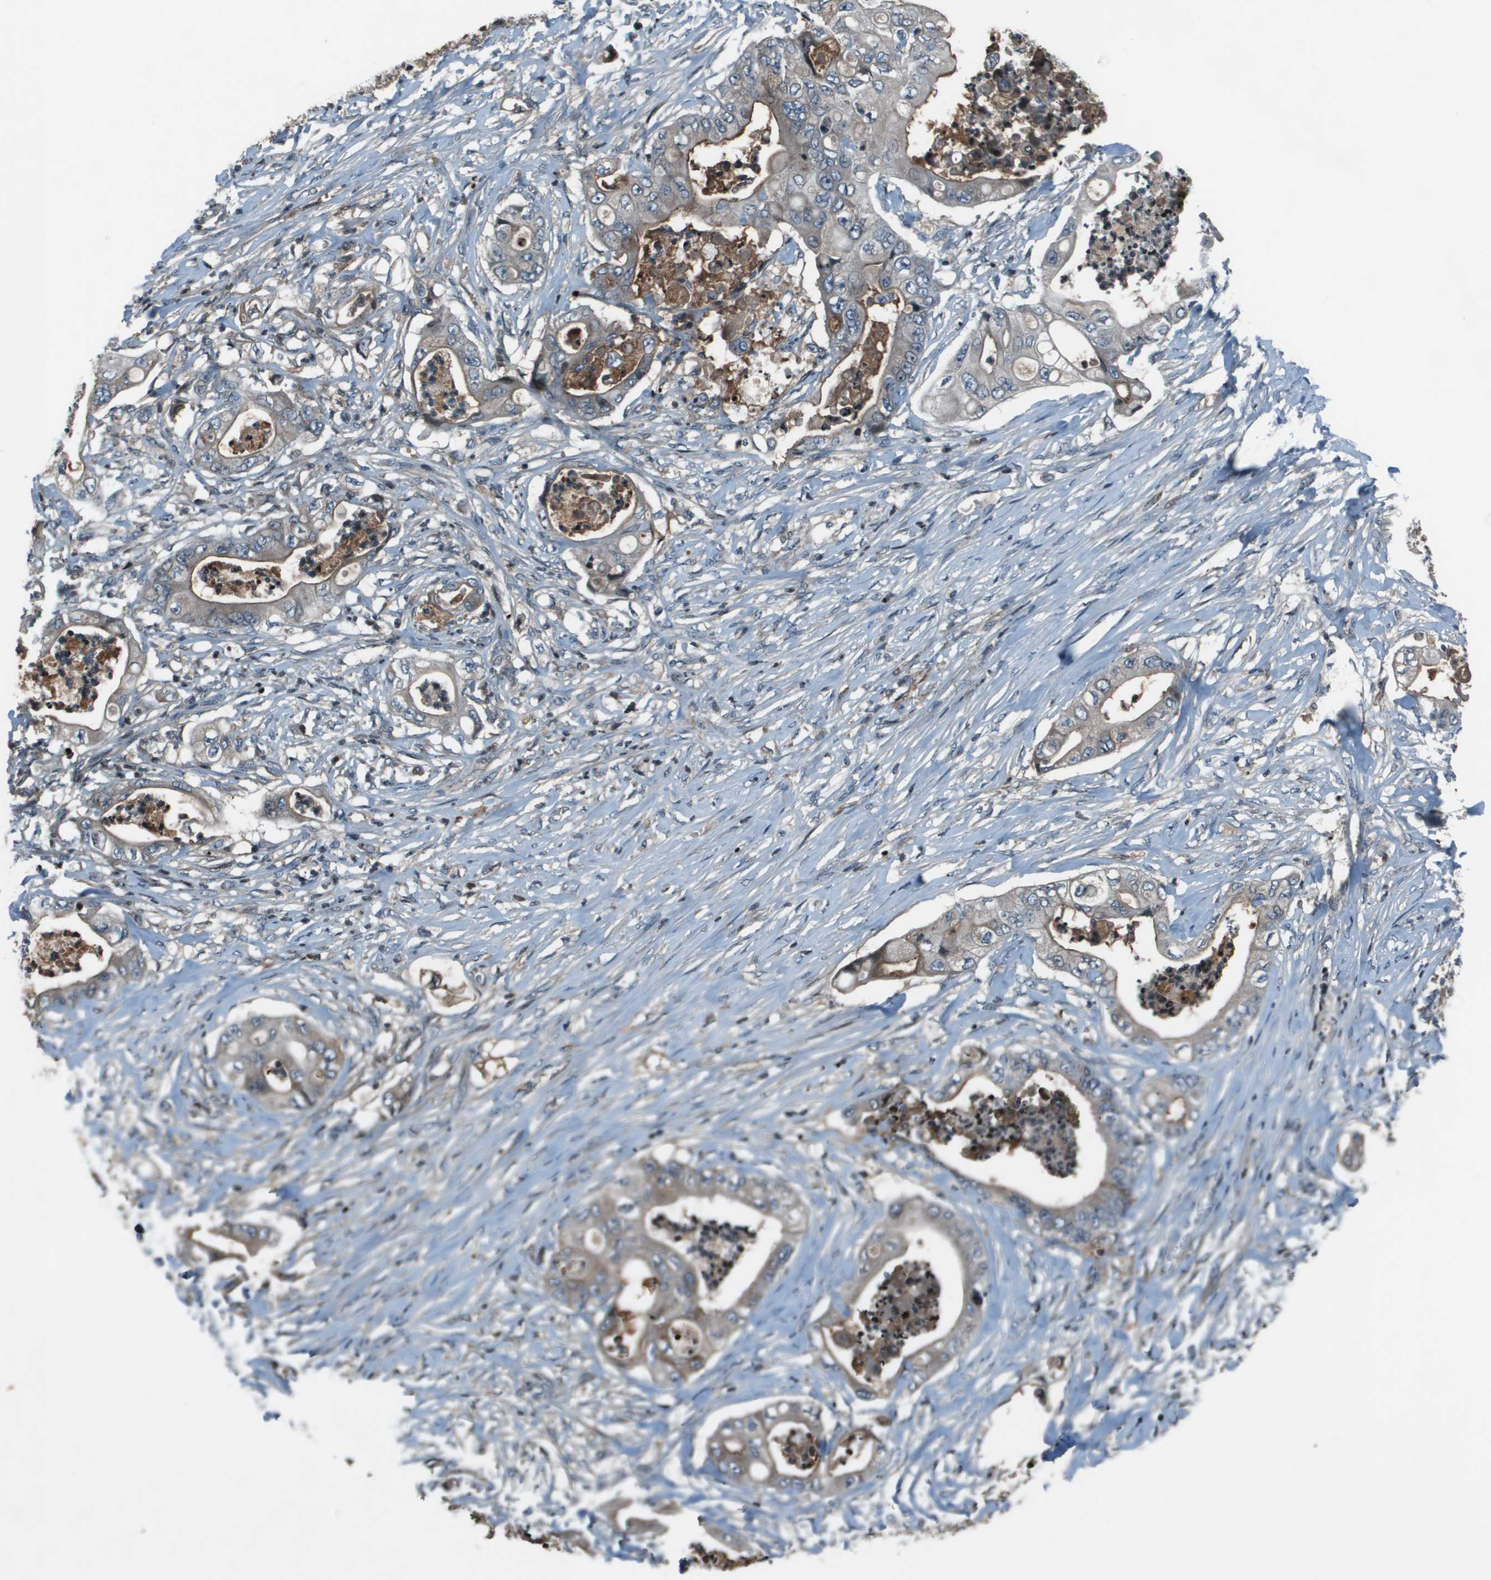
{"staining": {"intensity": "weak", "quantity": "<25%", "location": "cytoplasmic/membranous"}, "tissue": "stomach cancer", "cell_type": "Tumor cells", "image_type": "cancer", "snomed": [{"axis": "morphology", "description": "Adenocarcinoma, NOS"}, {"axis": "topography", "description": "Stomach"}], "caption": "This is an IHC image of stomach cancer. There is no positivity in tumor cells.", "gene": "CXCL12", "patient": {"sex": "female", "age": 73}}